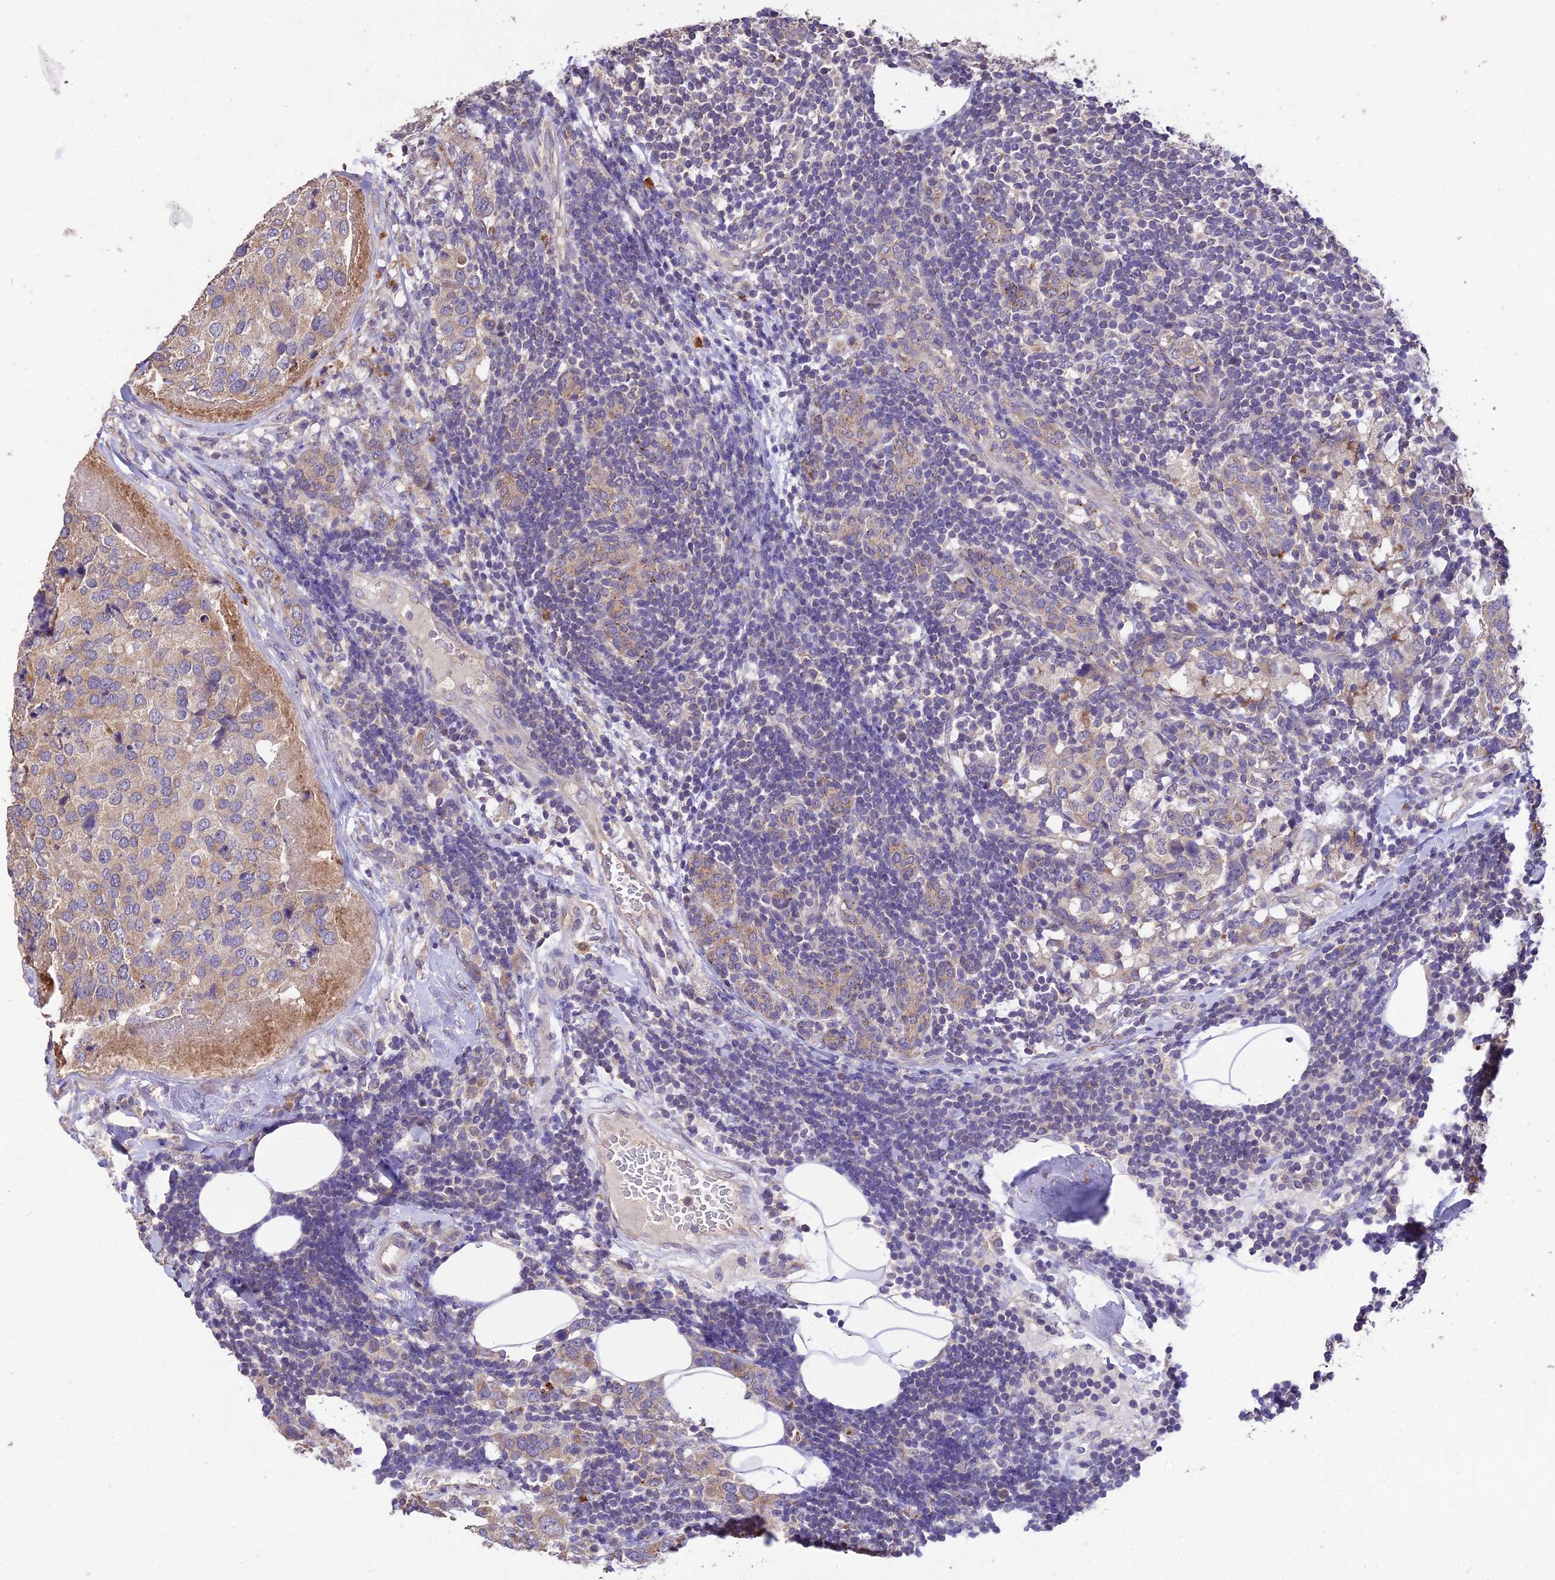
{"staining": {"intensity": "weak", "quantity": "<25%", "location": "cytoplasmic/membranous"}, "tissue": "breast cancer", "cell_type": "Tumor cells", "image_type": "cancer", "snomed": [{"axis": "morphology", "description": "Lobular carcinoma"}, {"axis": "topography", "description": "Breast"}], "caption": "This is an immunohistochemistry (IHC) photomicrograph of breast cancer (lobular carcinoma). There is no staining in tumor cells.", "gene": "SDHD", "patient": {"sex": "female", "age": 59}}